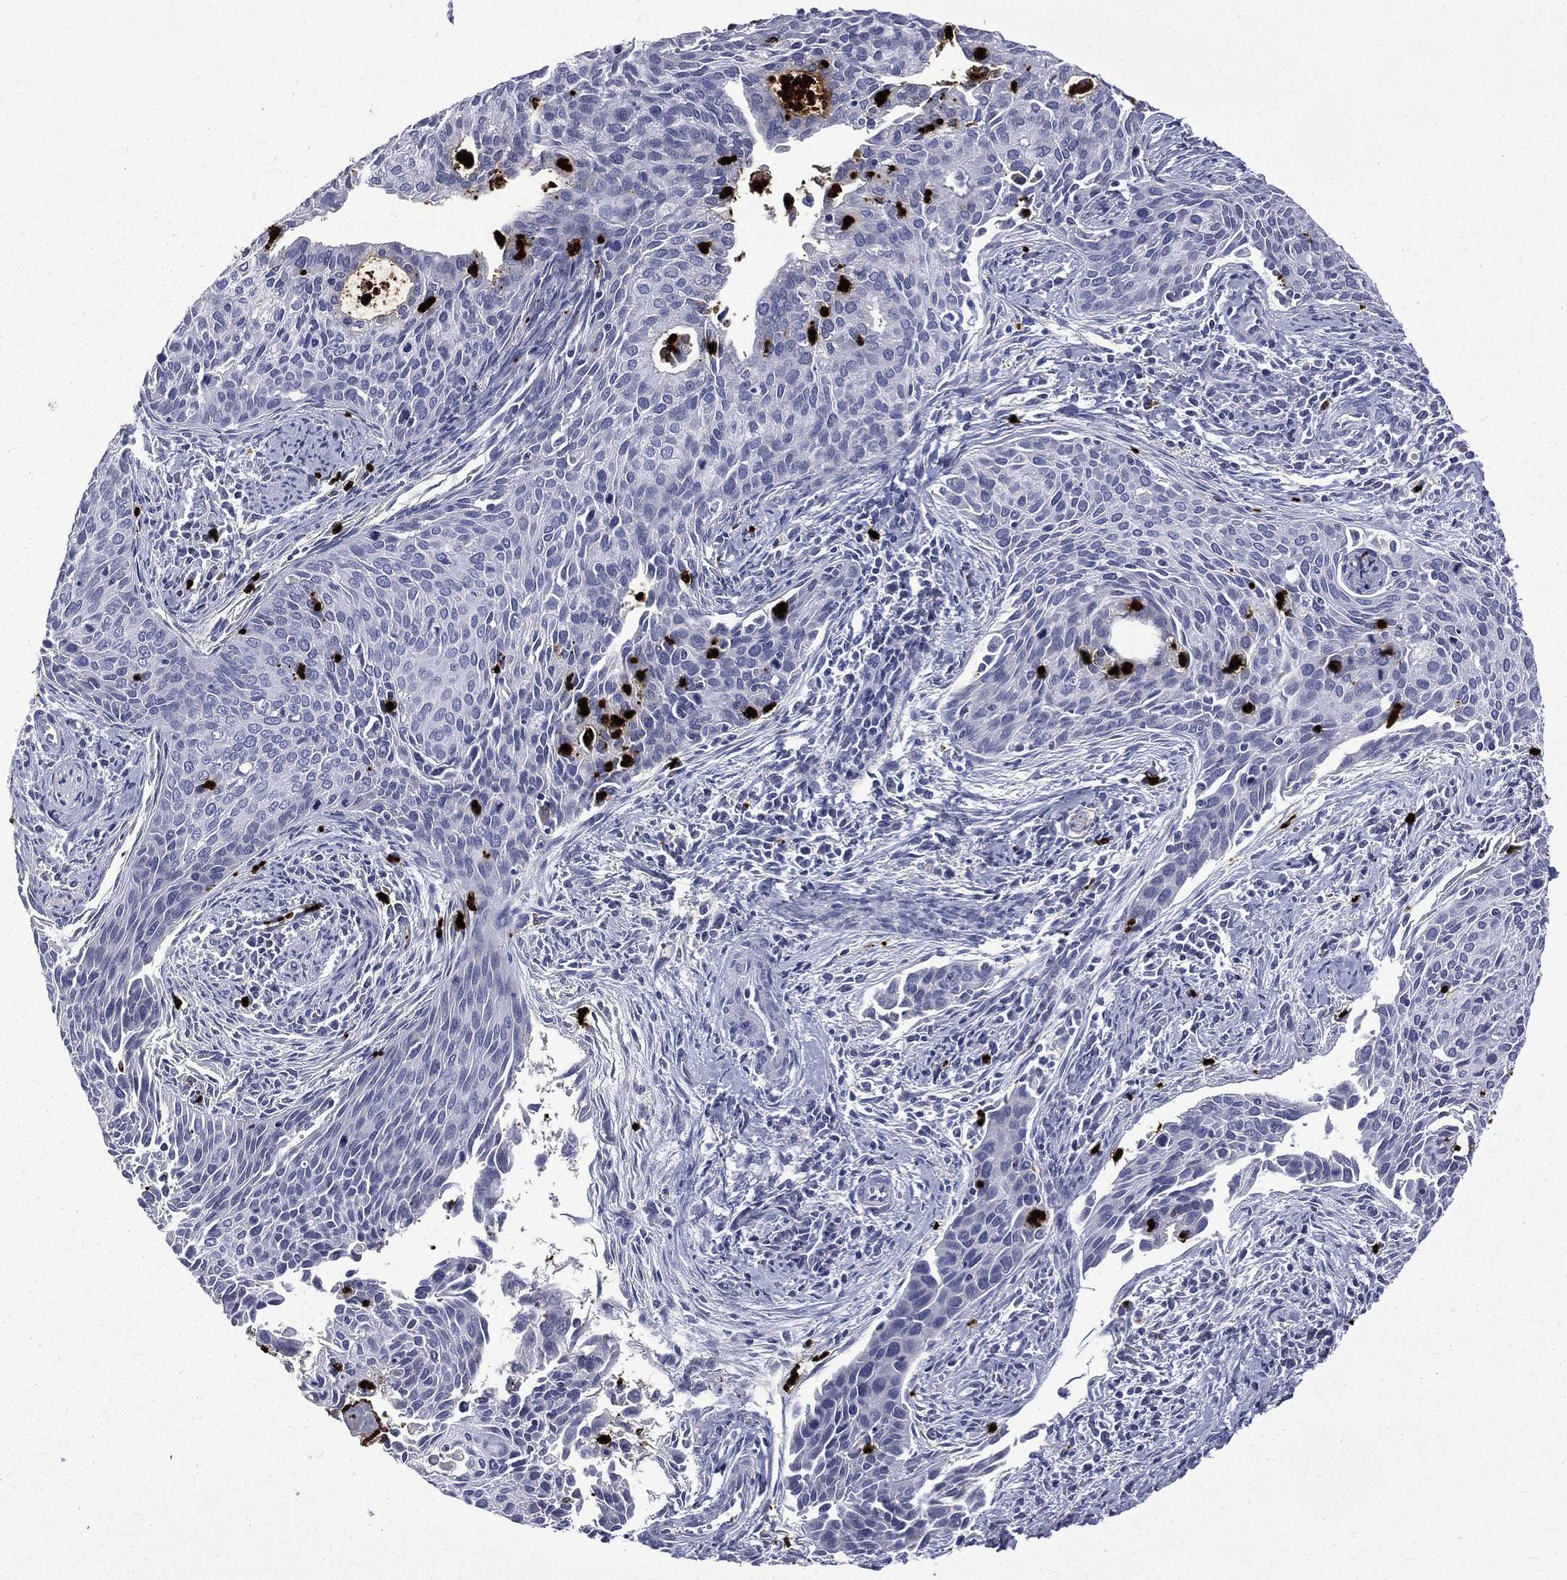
{"staining": {"intensity": "negative", "quantity": "none", "location": "none"}, "tissue": "cervical cancer", "cell_type": "Tumor cells", "image_type": "cancer", "snomed": [{"axis": "morphology", "description": "Squamous cell carcinoma, NOS"}, {"axis": "topography", "description": "Cervix"}], "caption": "Squamous cell carcinoma (cervical) stained for a protein using immunohistochemistry exhibits no expression tumor cells.", "gene": "ELANE", "patient": {"sex": "female", "age": 29}}